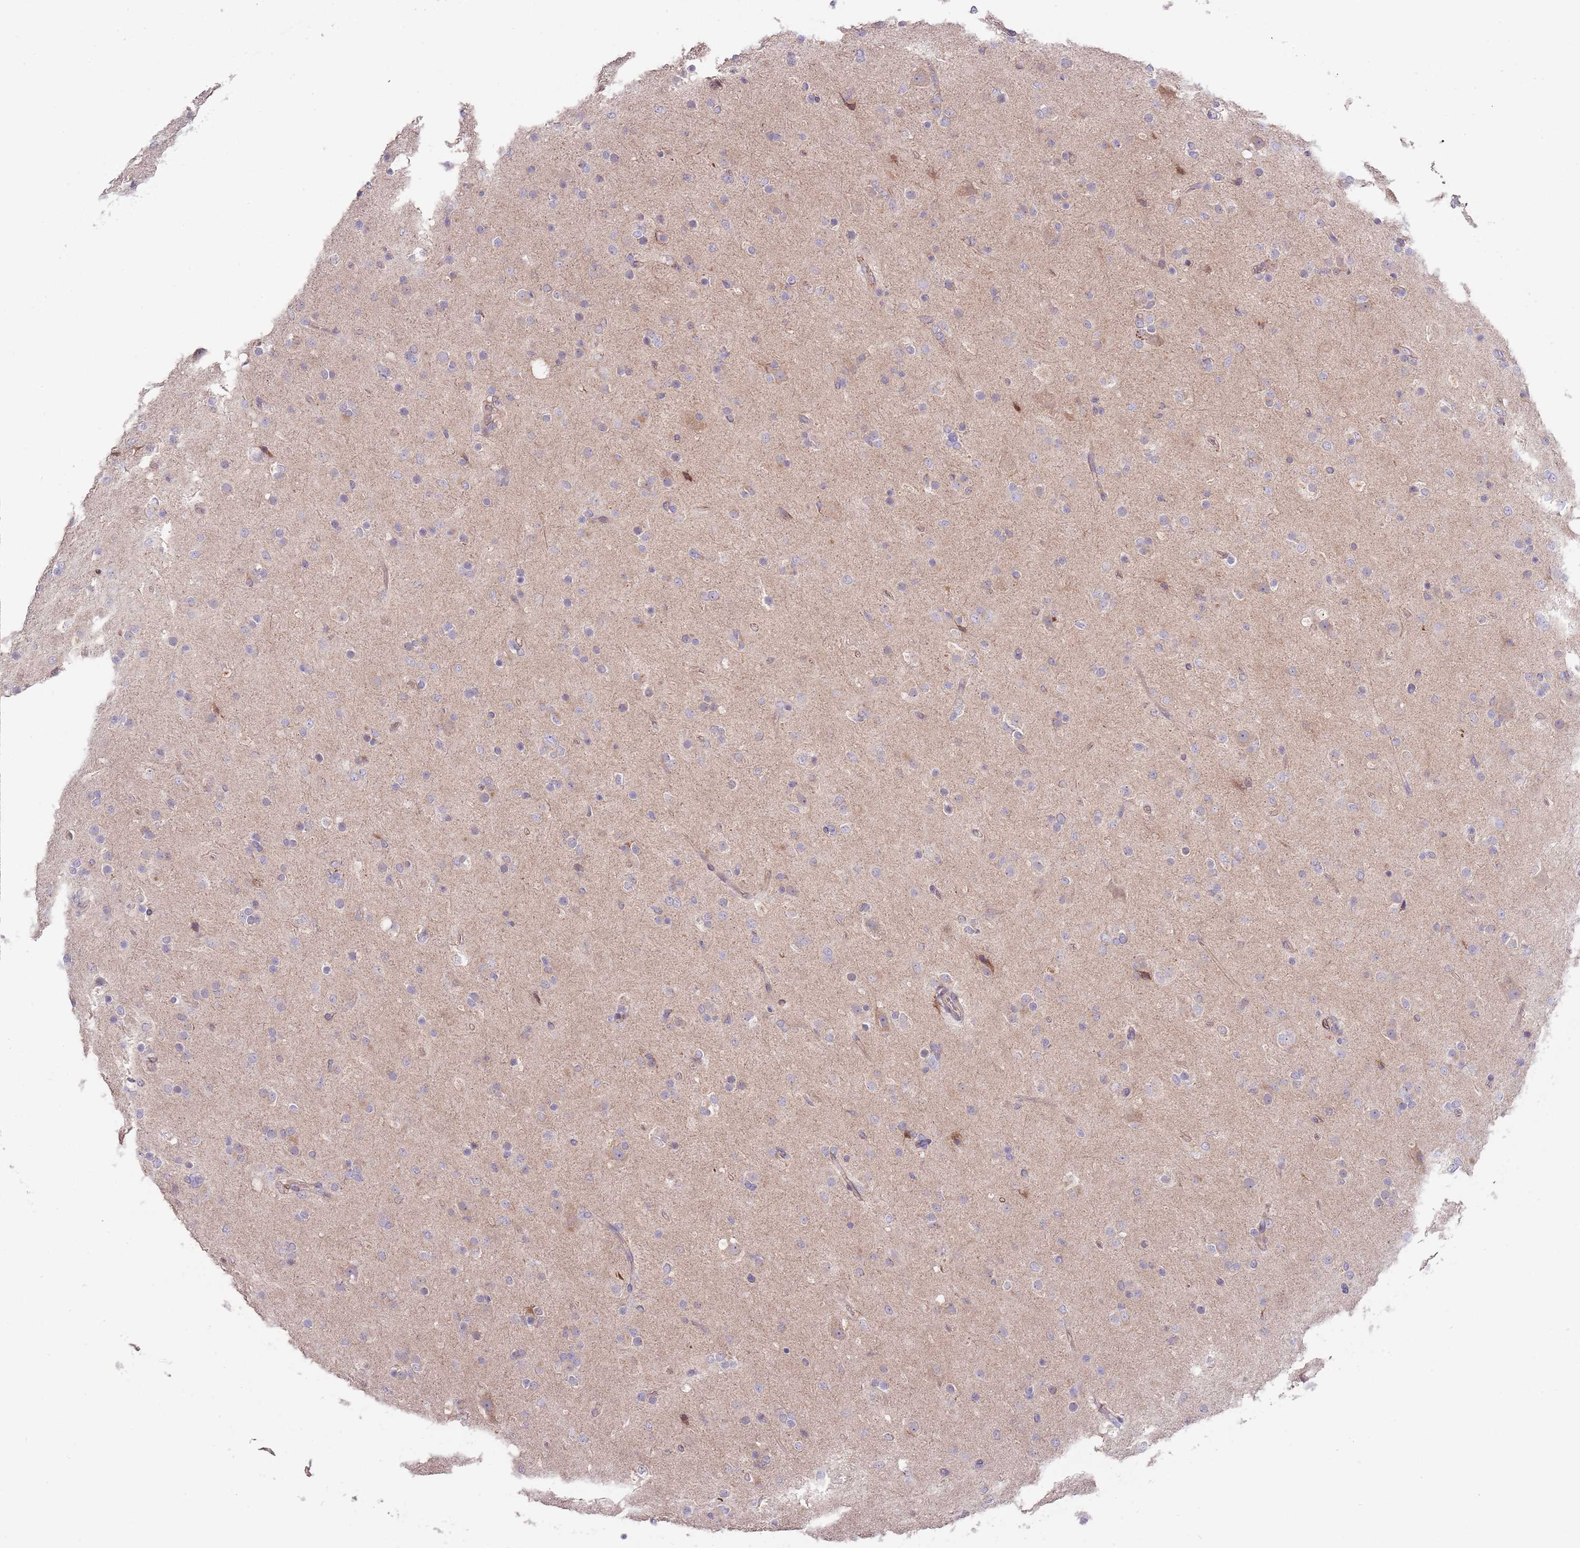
{"staining": {"intensity": "negative", "quantity": "none", "location": "none"}, "tissue": "glioma", "cell_type": "Tumor cells", "image_type": "cancer", "snomed": [{"axis": "morphology", "description": "Glioma, malignant, Low grade"}, {"axis": "topography", "description": "Brain"}], "caption": "The photomicrograph displays no staining of tumor cells in low-grade glioma (malignant).", "gene": "ABCC10", "patient": {"sex": "male", "age": 65}}